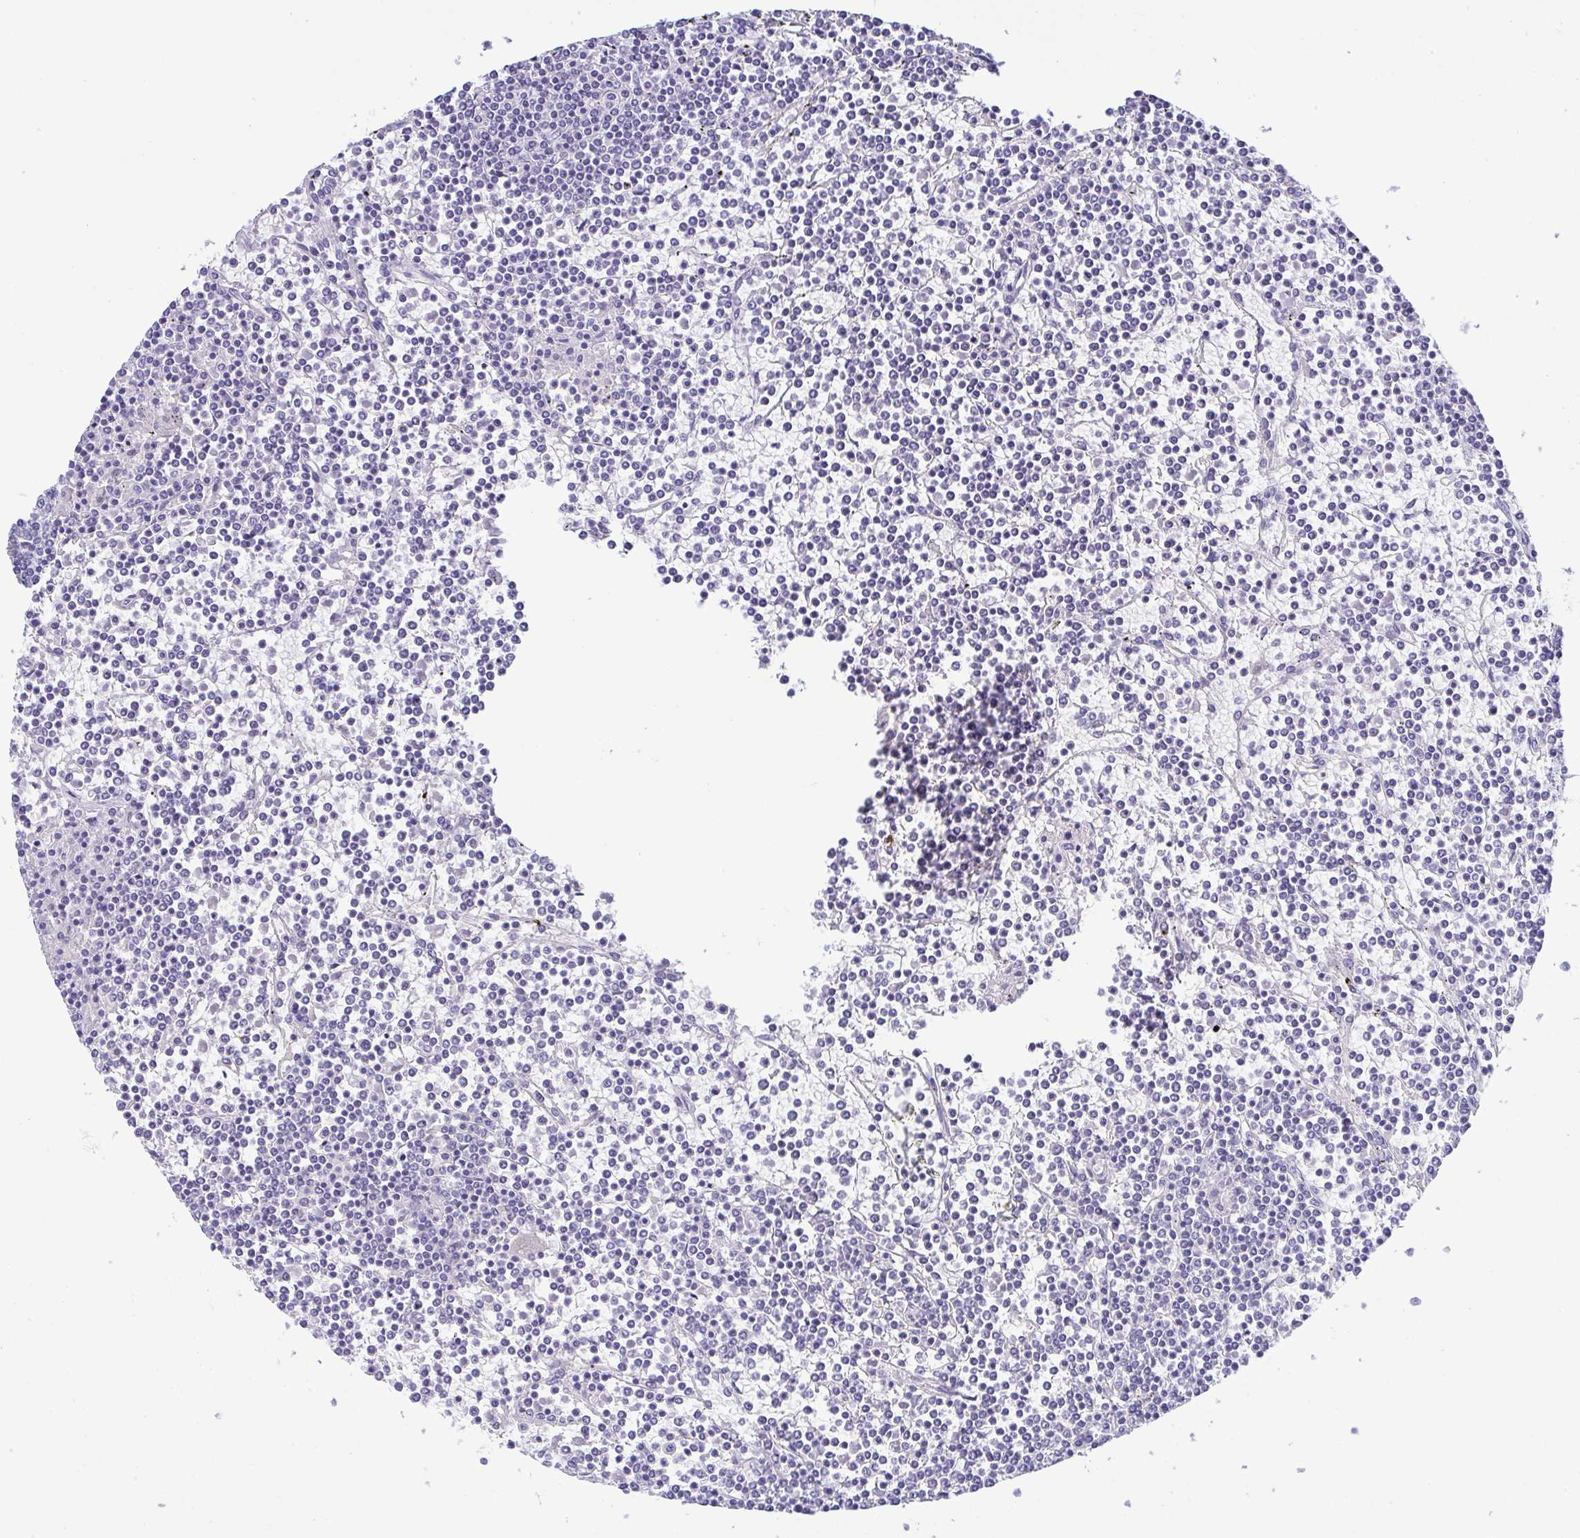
{"staining": {"intensity": "negative", "quantity": "none", "location": "none"}, "tissue": "lymphoma", "cell_type": "Tumor cells", "image_type": "cancer", "snomed": [{"axis": "morphology", "description": "Malignant lymphoma, non-Hodgkin's type, Low grade"}, {"axis": "topography", "description": "Spleen"}], "caption": "Protein analysis of low-grade malignant lymphoma, non-Hodgkin's type displays no significant positivity in tumor cells.", "gene": "MYL7", "patient": {"sex": "female", "age": 19}}